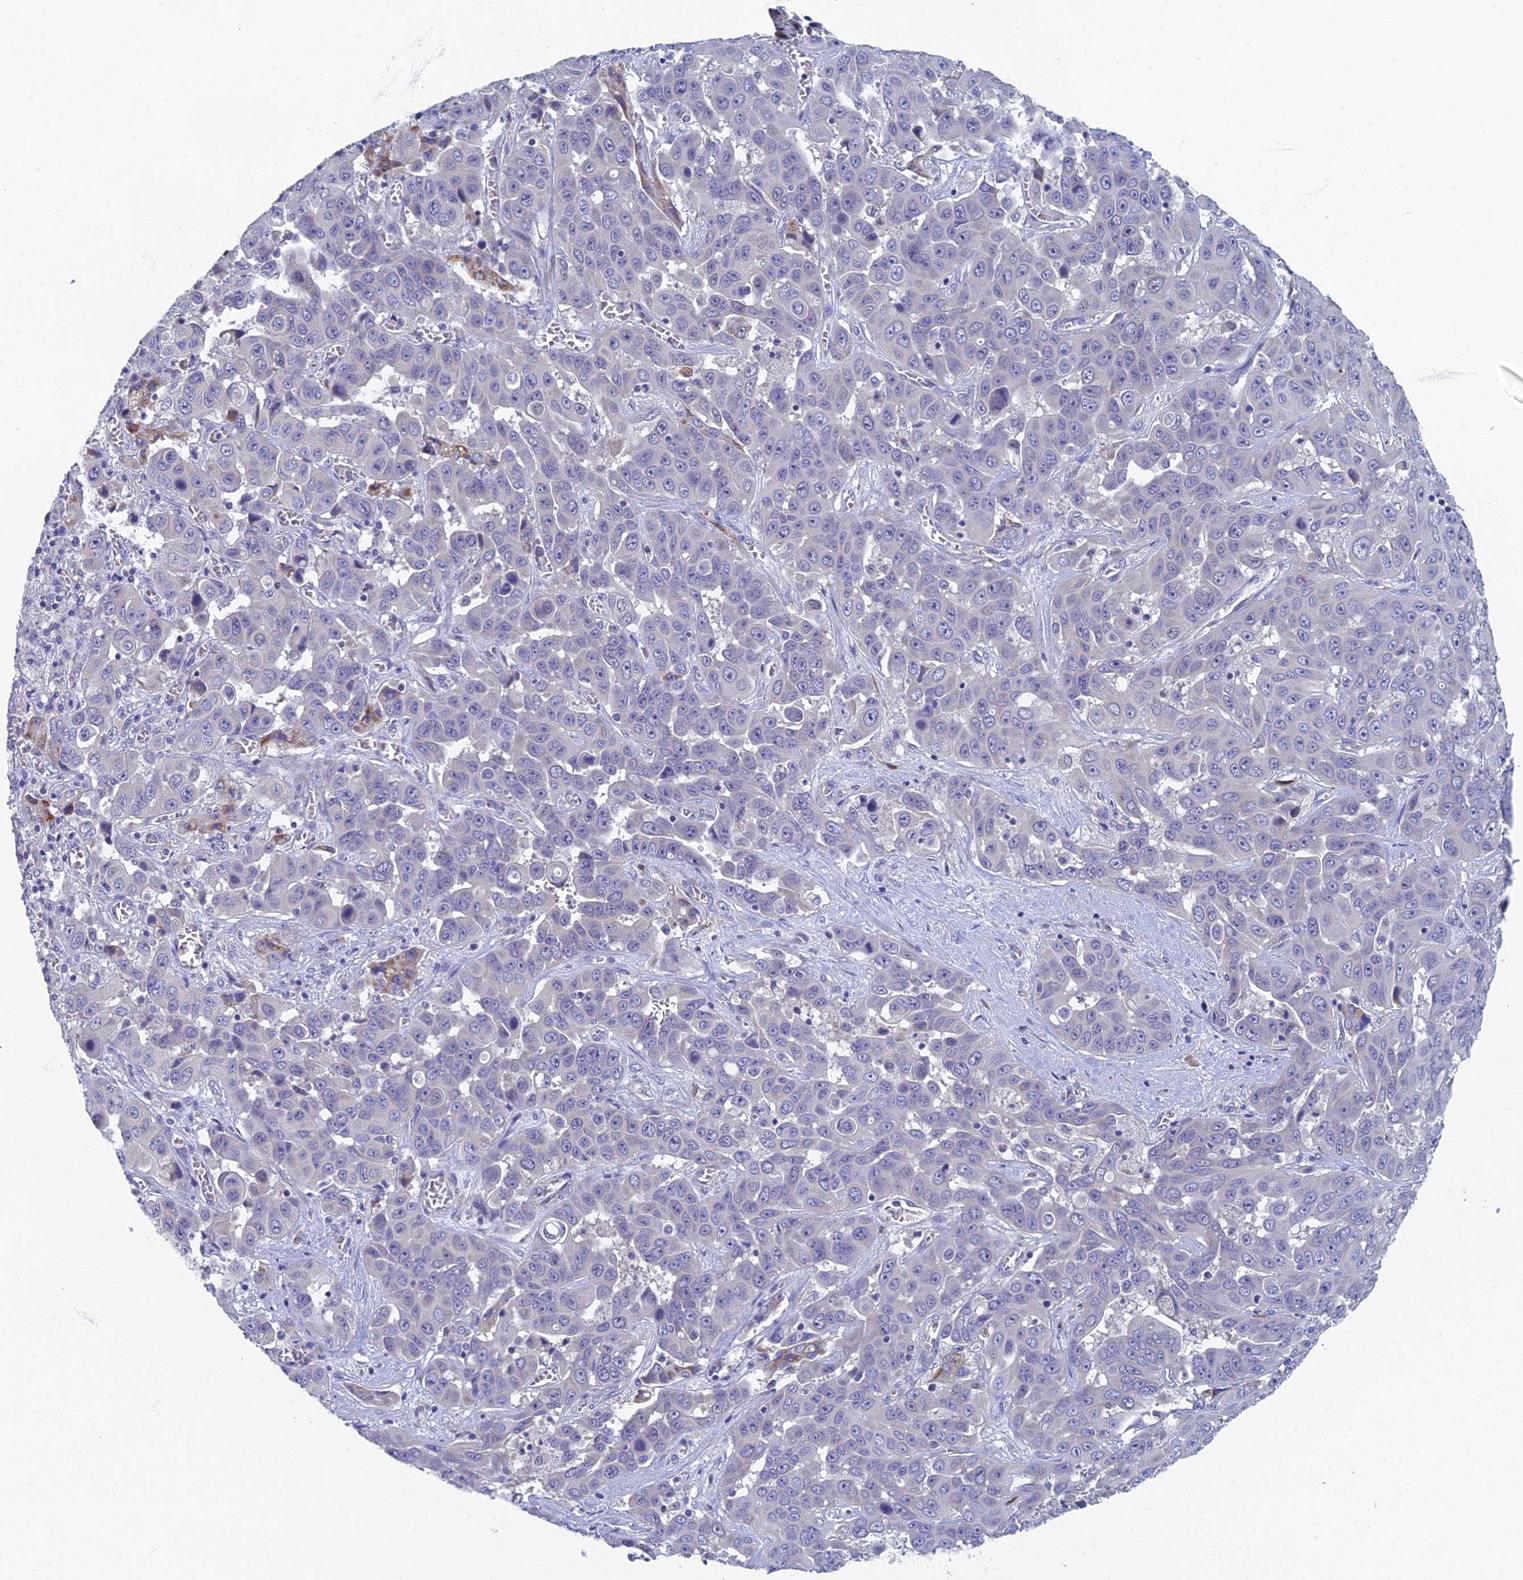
{"staining": {"intensity": "negative", "quantity": "none", "location": "none"}, "tissue": "liver cancer", "cell_type": "Tumor cells", "image_type": "cancer", "snomed": [{"axis": "morphology", "description": "Cholangiocarcinoma"}, {"axis": "topography", "description": "Liver"}], "caption": "A micrograph of cholangiocarcinoma (liver) stained for a protein reveals no brown staining in tumor cells.", "gene": "SPIN4", "patient": {"sex": "female", "age": 52}}